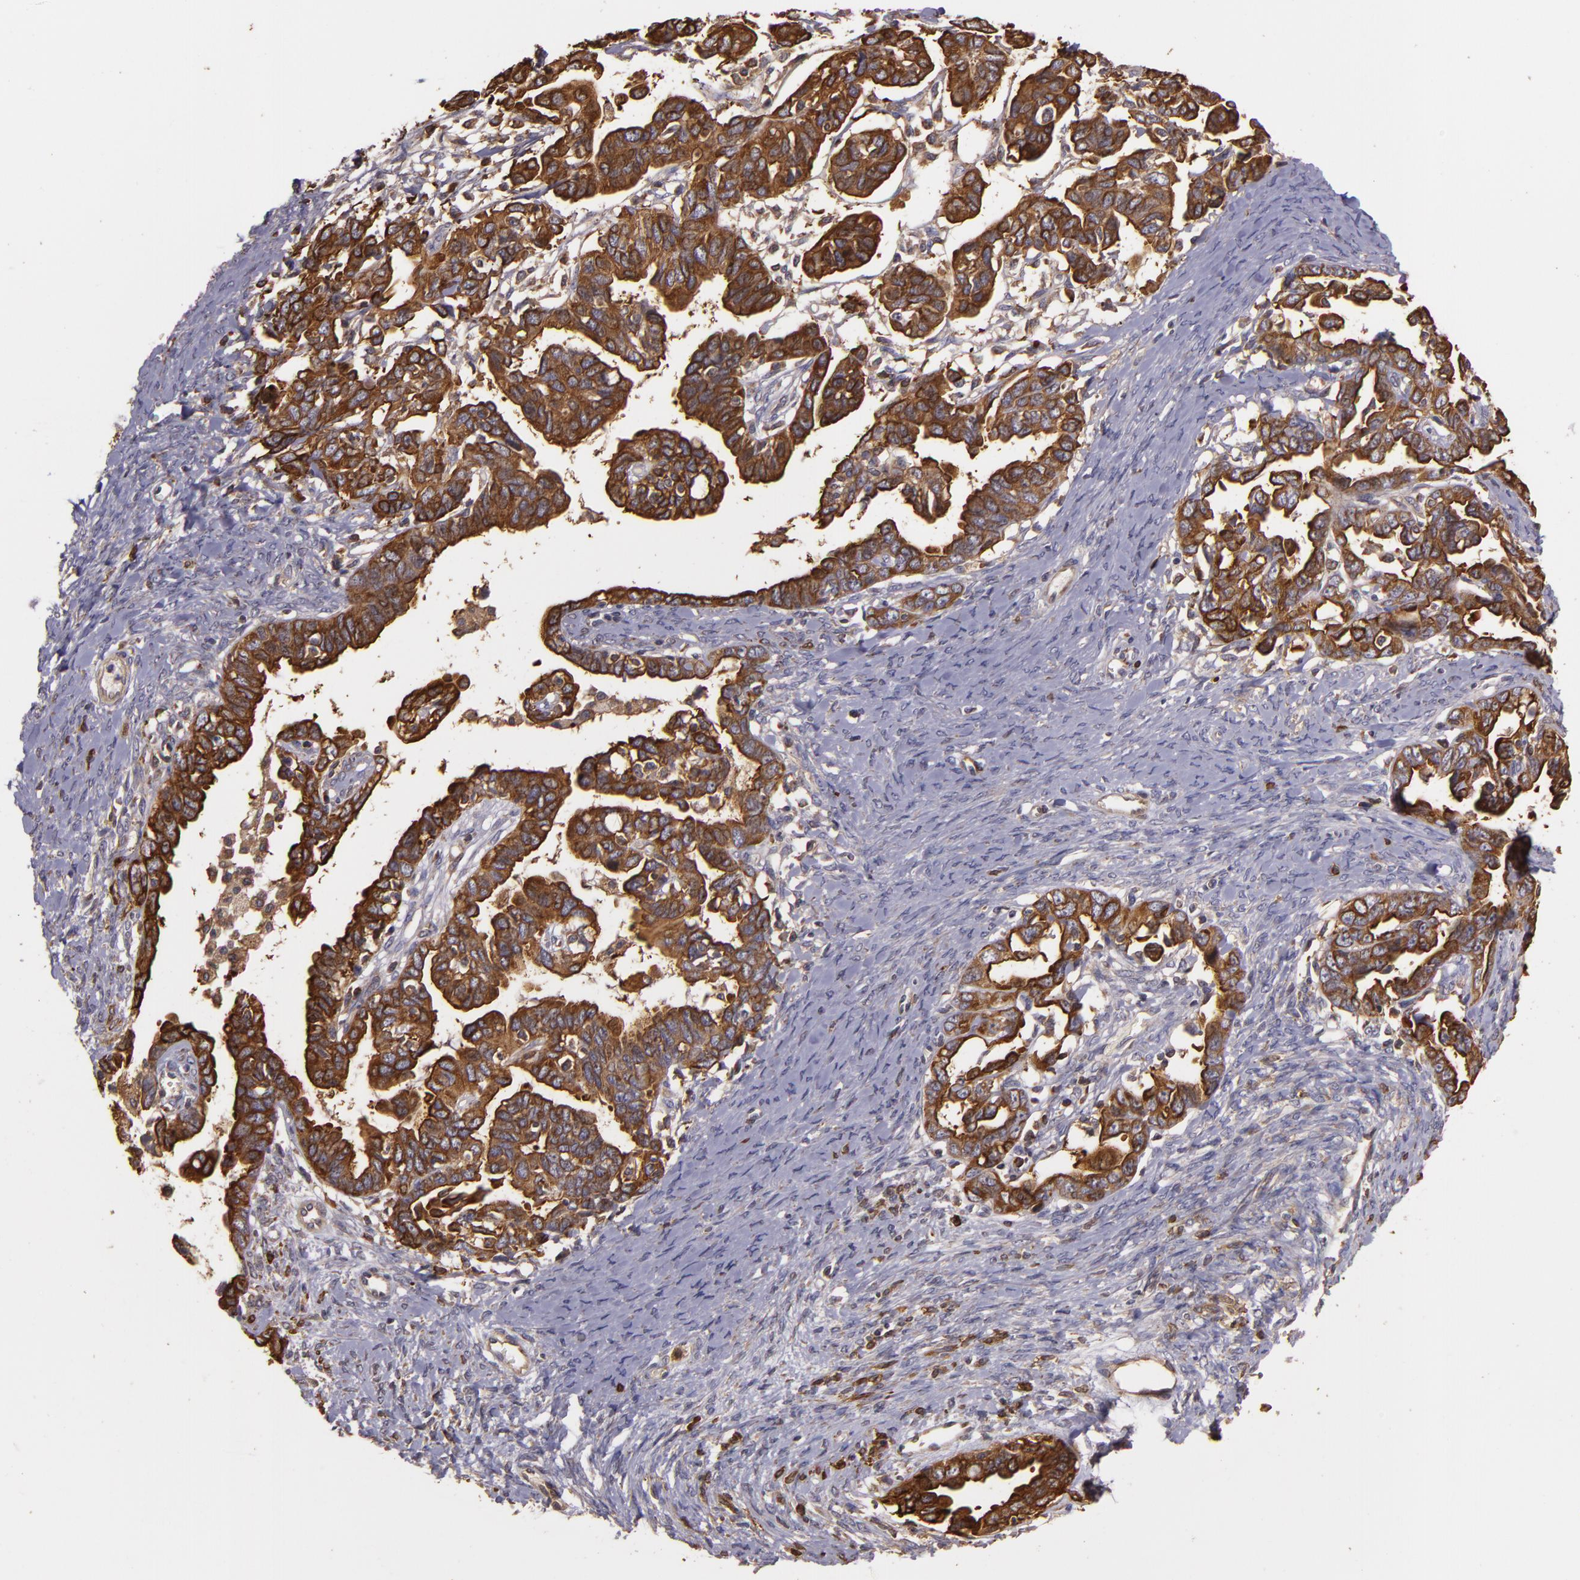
{"staining": {"intensity": "strong", "quantity": ">75%", "location": "cytoplasmic/membranous"}, "tissue": "ovarian cancer", "cell_type": "Tumor cells", "image_type": "cancer", "snomed": [{"axis": "morphology", "description": "Cystadenocarcinoma, serous, NOS"}, {"axis": "topography", "description": "Ovary"}], "caption": "High-magnification brightfield microscopy of serous cystadenocarcinoma (ovarian) stained with DAB (brown) and counterstained with hematoxylin (blue). tumor cells exhibit strong cytoplasmic/membranous expression is identified in approximately>75% of cells.", "gene": "SLC9A3R1", "patient": {"sex": "female", "age": 69}}